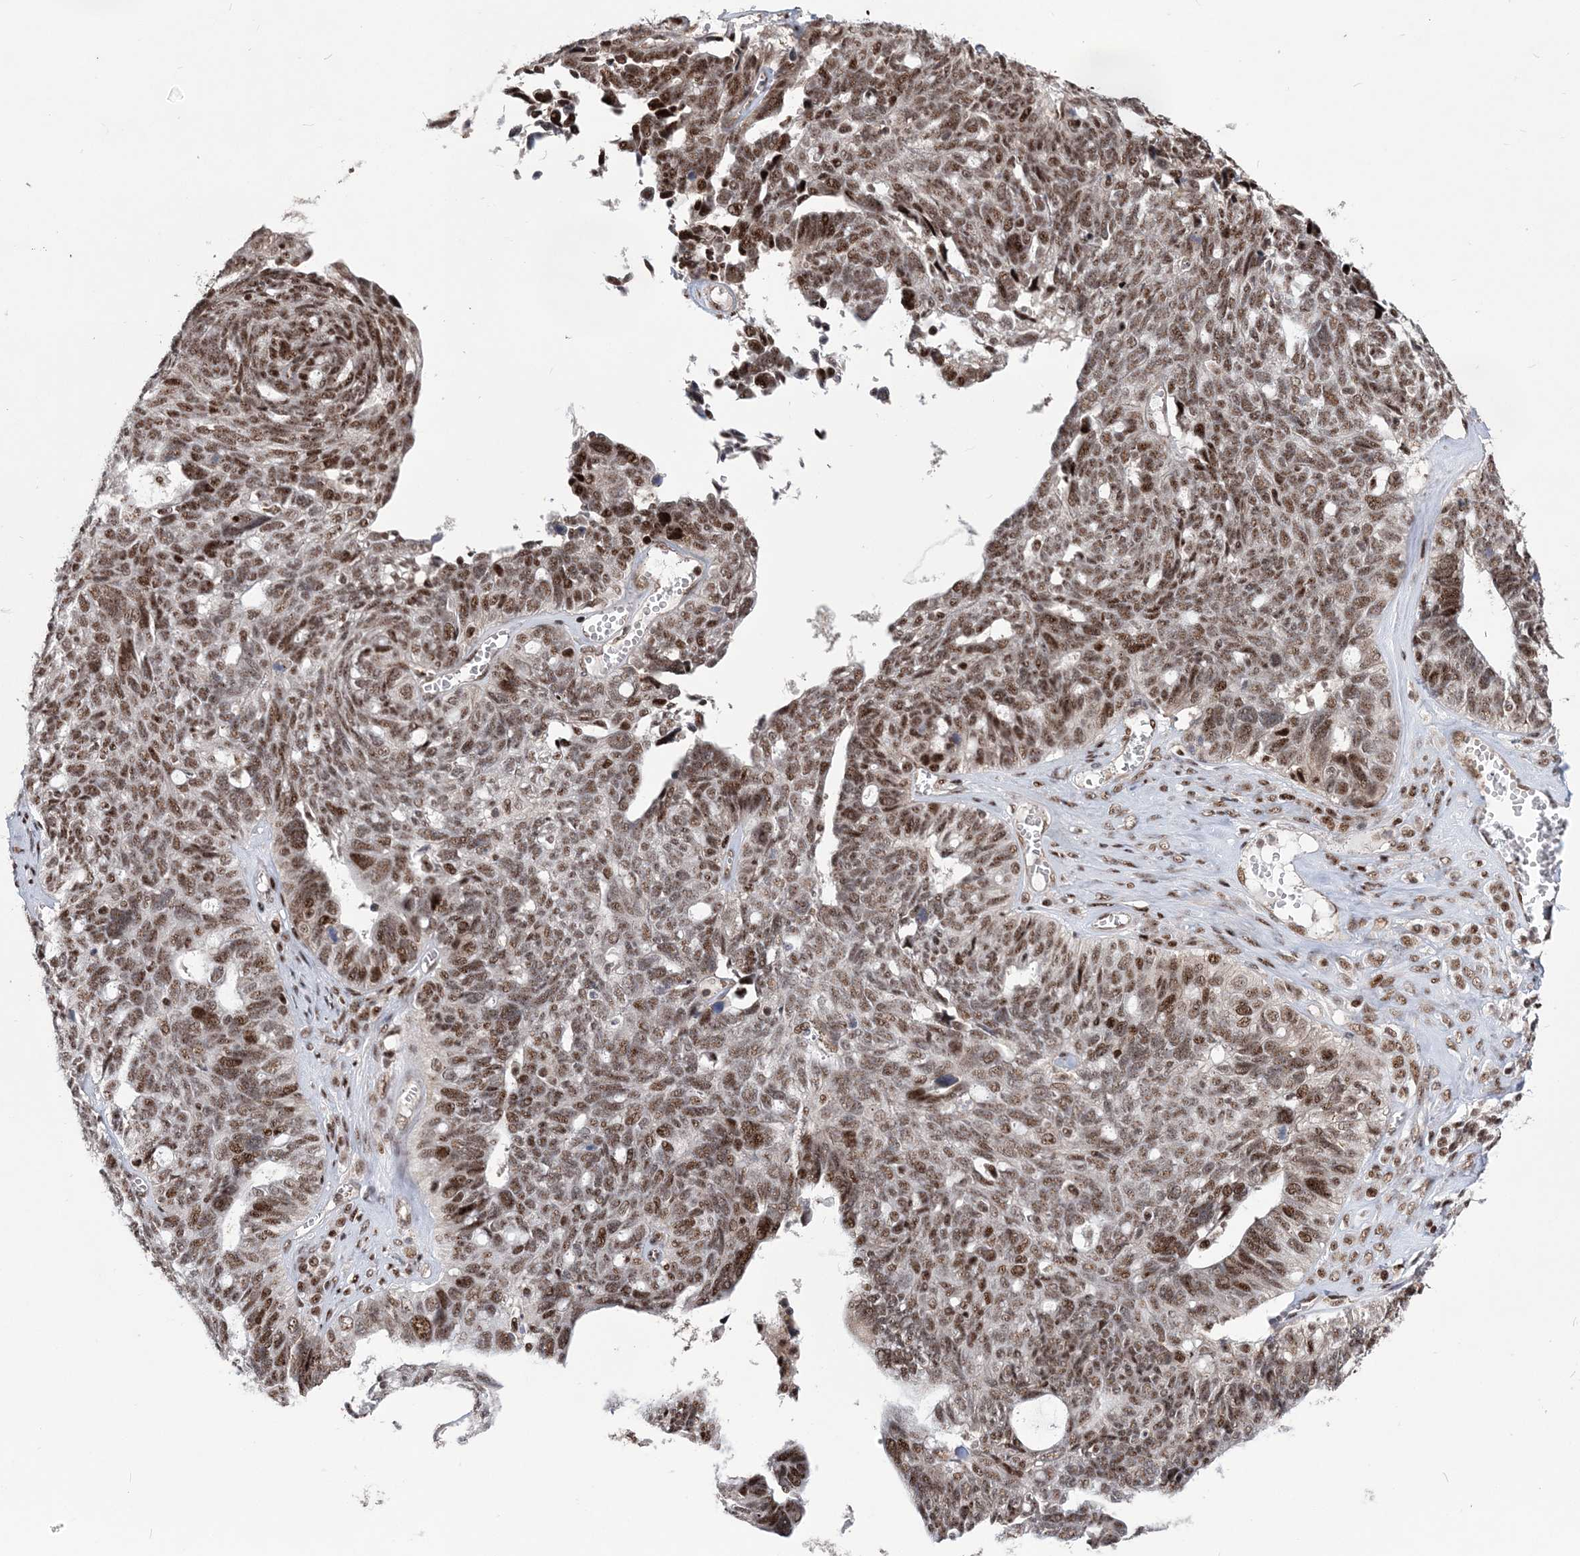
{"staining": {"intensity": "moderate", "quantity": ">75%", "location": "nuclear"}, "tissue": "ovarian cancer", "cell_type": "Tumor cells", "image_type": "cancer", "snomed": [{"axis": "morphology", "description": "Cystadenocarcinoma, serous, NOS"}, {"axis": "topography", "description": "Ovary"}], "caption": "High-power microscopy captured an IHC photomicrograph of ovarian cancer (serous cystadenocarcinoma), revealing moderate nuclear positivity in about >75% of tumor cells.", "gene": "TATDN2", "patient": {"sex": "female", "age": 79}}